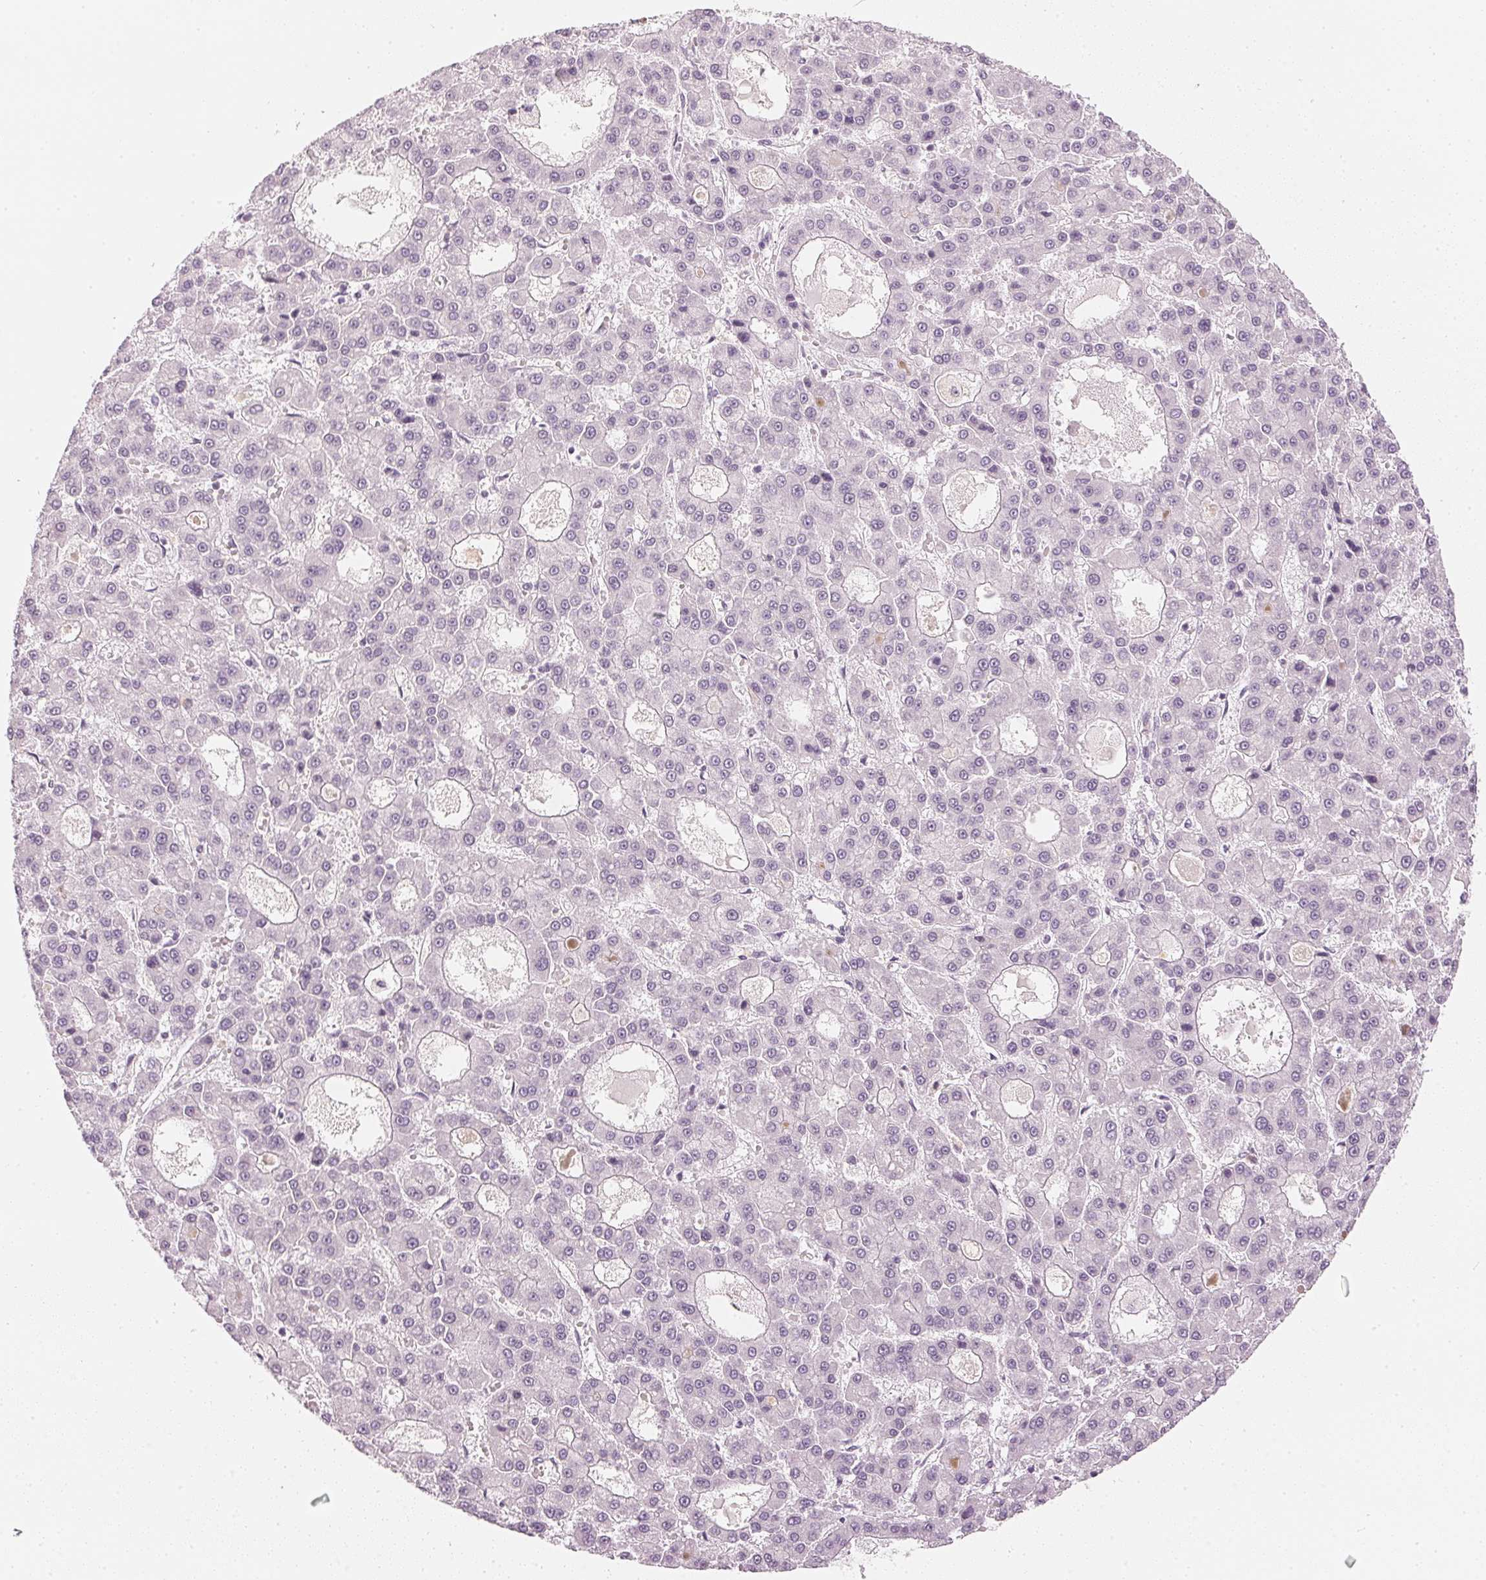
{"staining": {"intensity": "negative", "quantity": "none", "location": "none"}, "tissue": "liver cancer", "cell_type": "Tumor cells", "image_type": "cancer", "snomed": [{"axis": "morphology", "description": "Carcinoma, Hepatocellular, NOS"}, {"axis": "topography", "description": "Liver"}], "caption": "Tumor cells are negative for protein expression in human liver hepatocellular carcinoma. The staining is performed using DAB brown chromogen with nuclei counter-stained in using hematoxylin.", "gene": "APLP1", "patient": {"sex": "male", "age": 70}}